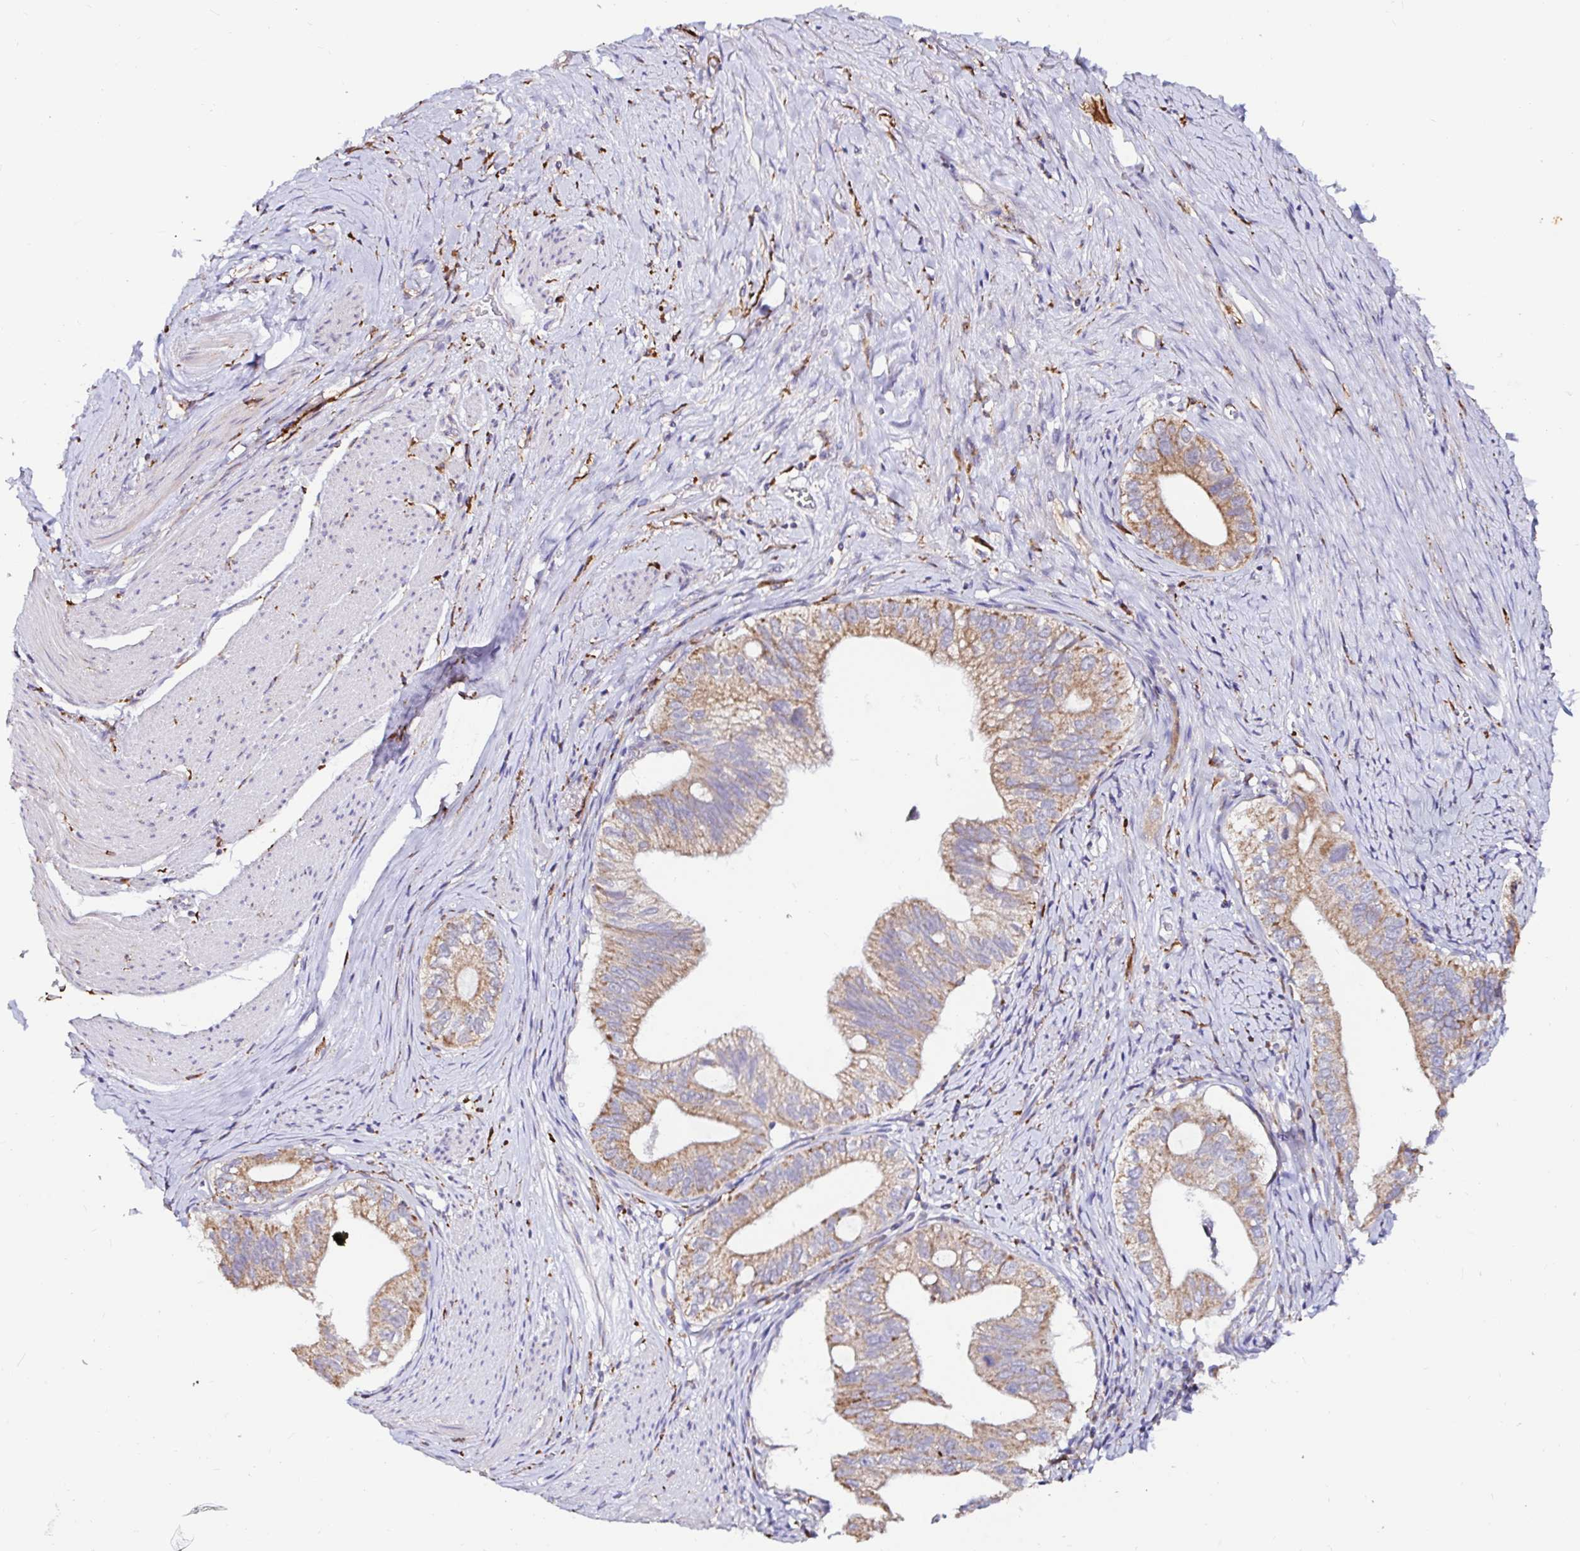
{"staining": {"intensity": "moderate", "quantity": ">75%", "location": "cytoplasmic/membranous"}, "tissue": "pancreatic cancer", "cell_type": "Tumor cells", "image_type": "cancer", "snomed": [{"axis": "morphology", "description": "Adenocarcinoma, NOS"}, {"axis": "topography", "description": "Pancreas"}], "caption": "This photomicrograph demonstrates immunohistochemistry (IHC) staining of human adenocarcinoma (pancreatic), with medium moderate cytoplasmic/membranous expression in about >75% of tumor cells.", "gene": "MSR1", "patient": {"sex": "male", "age": 70}}